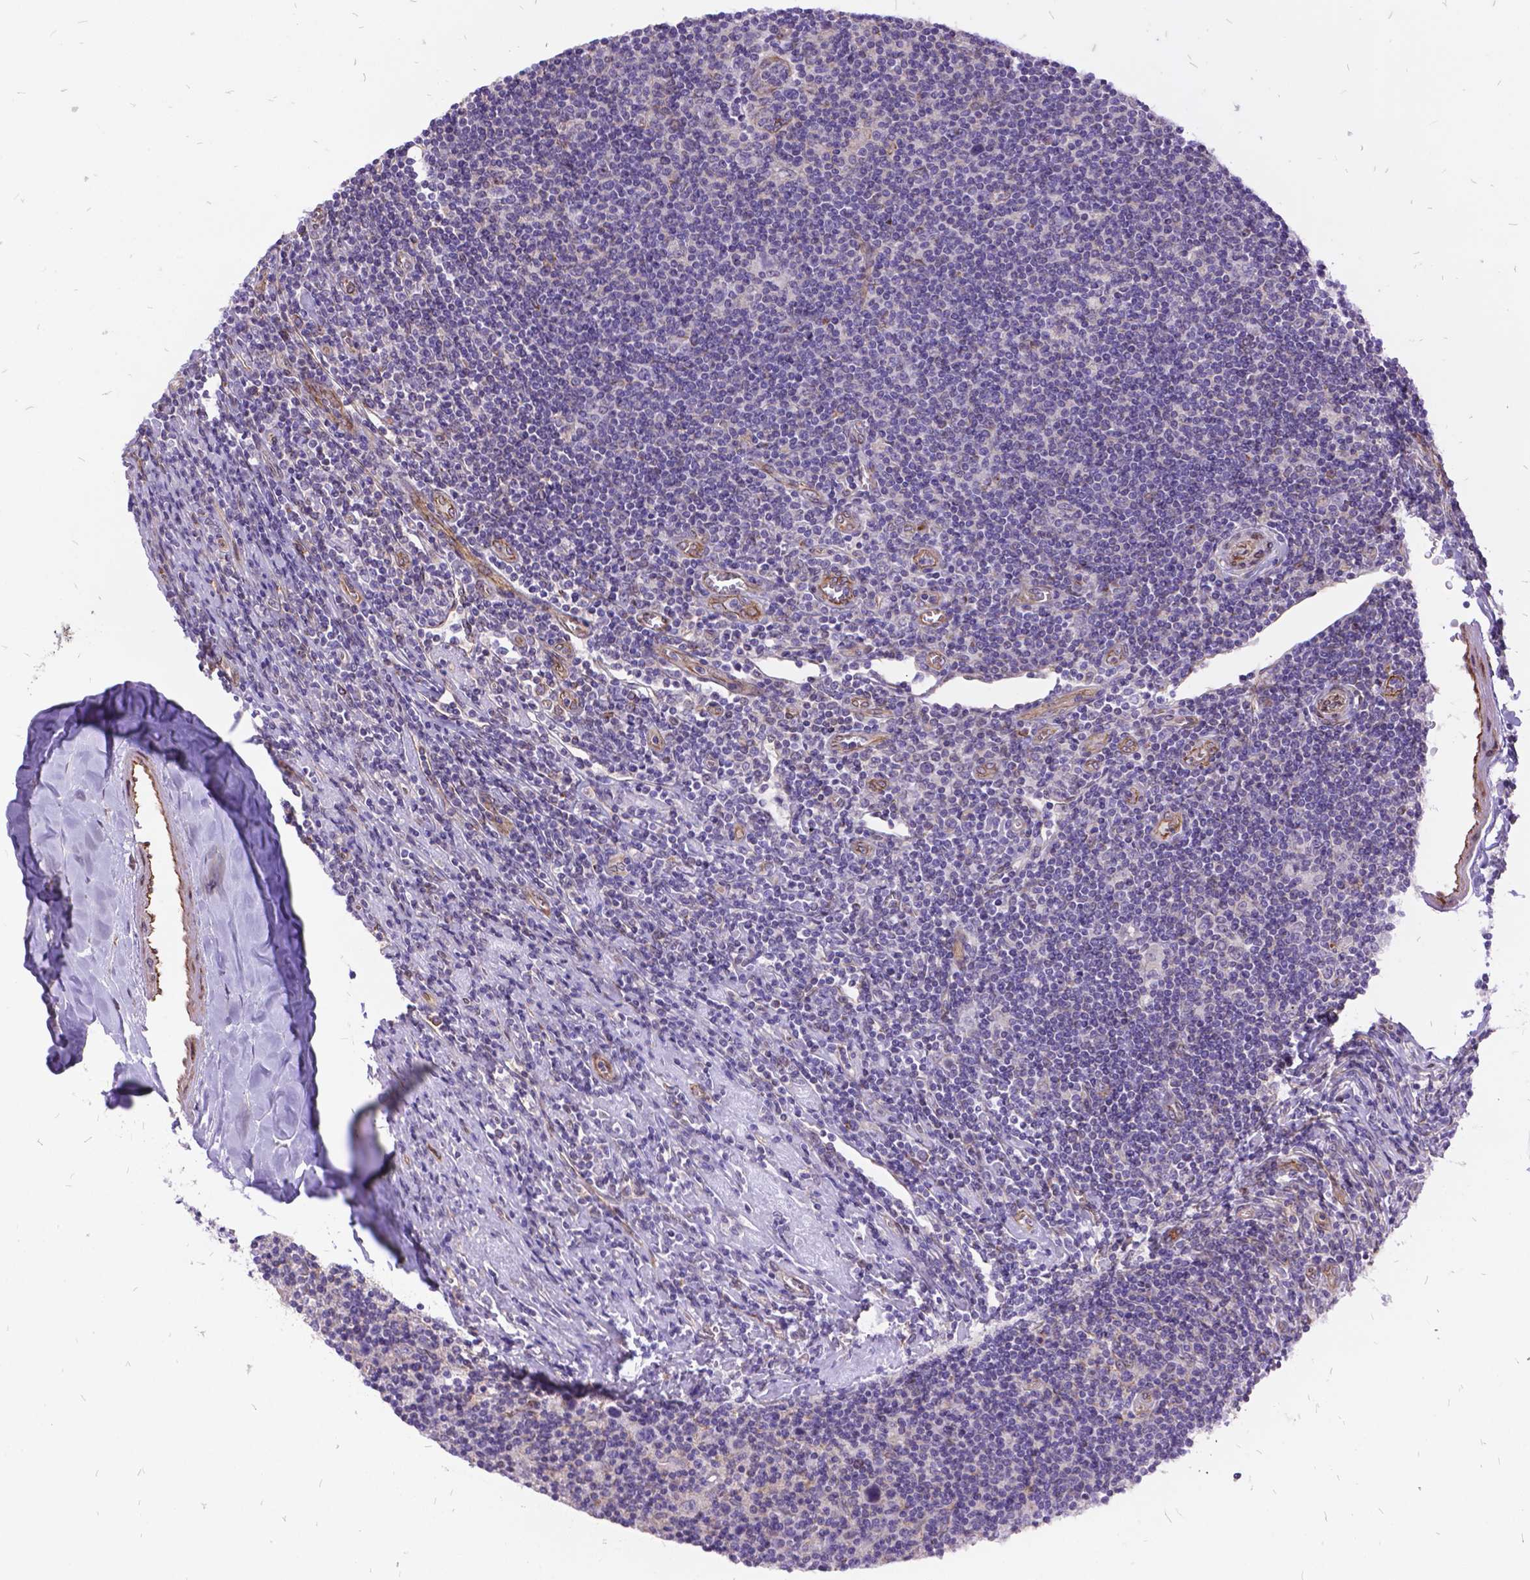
{"staining": {"intensity": "negative", "quantity": "none", "location": "none"}, "tissue": "lymphoma", "cell_type": "Tumor cells", "image_type": "cancer", "snomed": [{"axis": "morphology", "description": "Hodgkin's disease, NOS"}, {"axis": "topography", "description": "Lymph node"}], "caption": "This histopathology image is of Hodgkin's disease stained with IHC to label a protein in brown with the nuclei are counter-stained blue. There is no positivity in tumor cells.", "gene": "GRB7", "patient": {"sex": "male", "age": 40}}